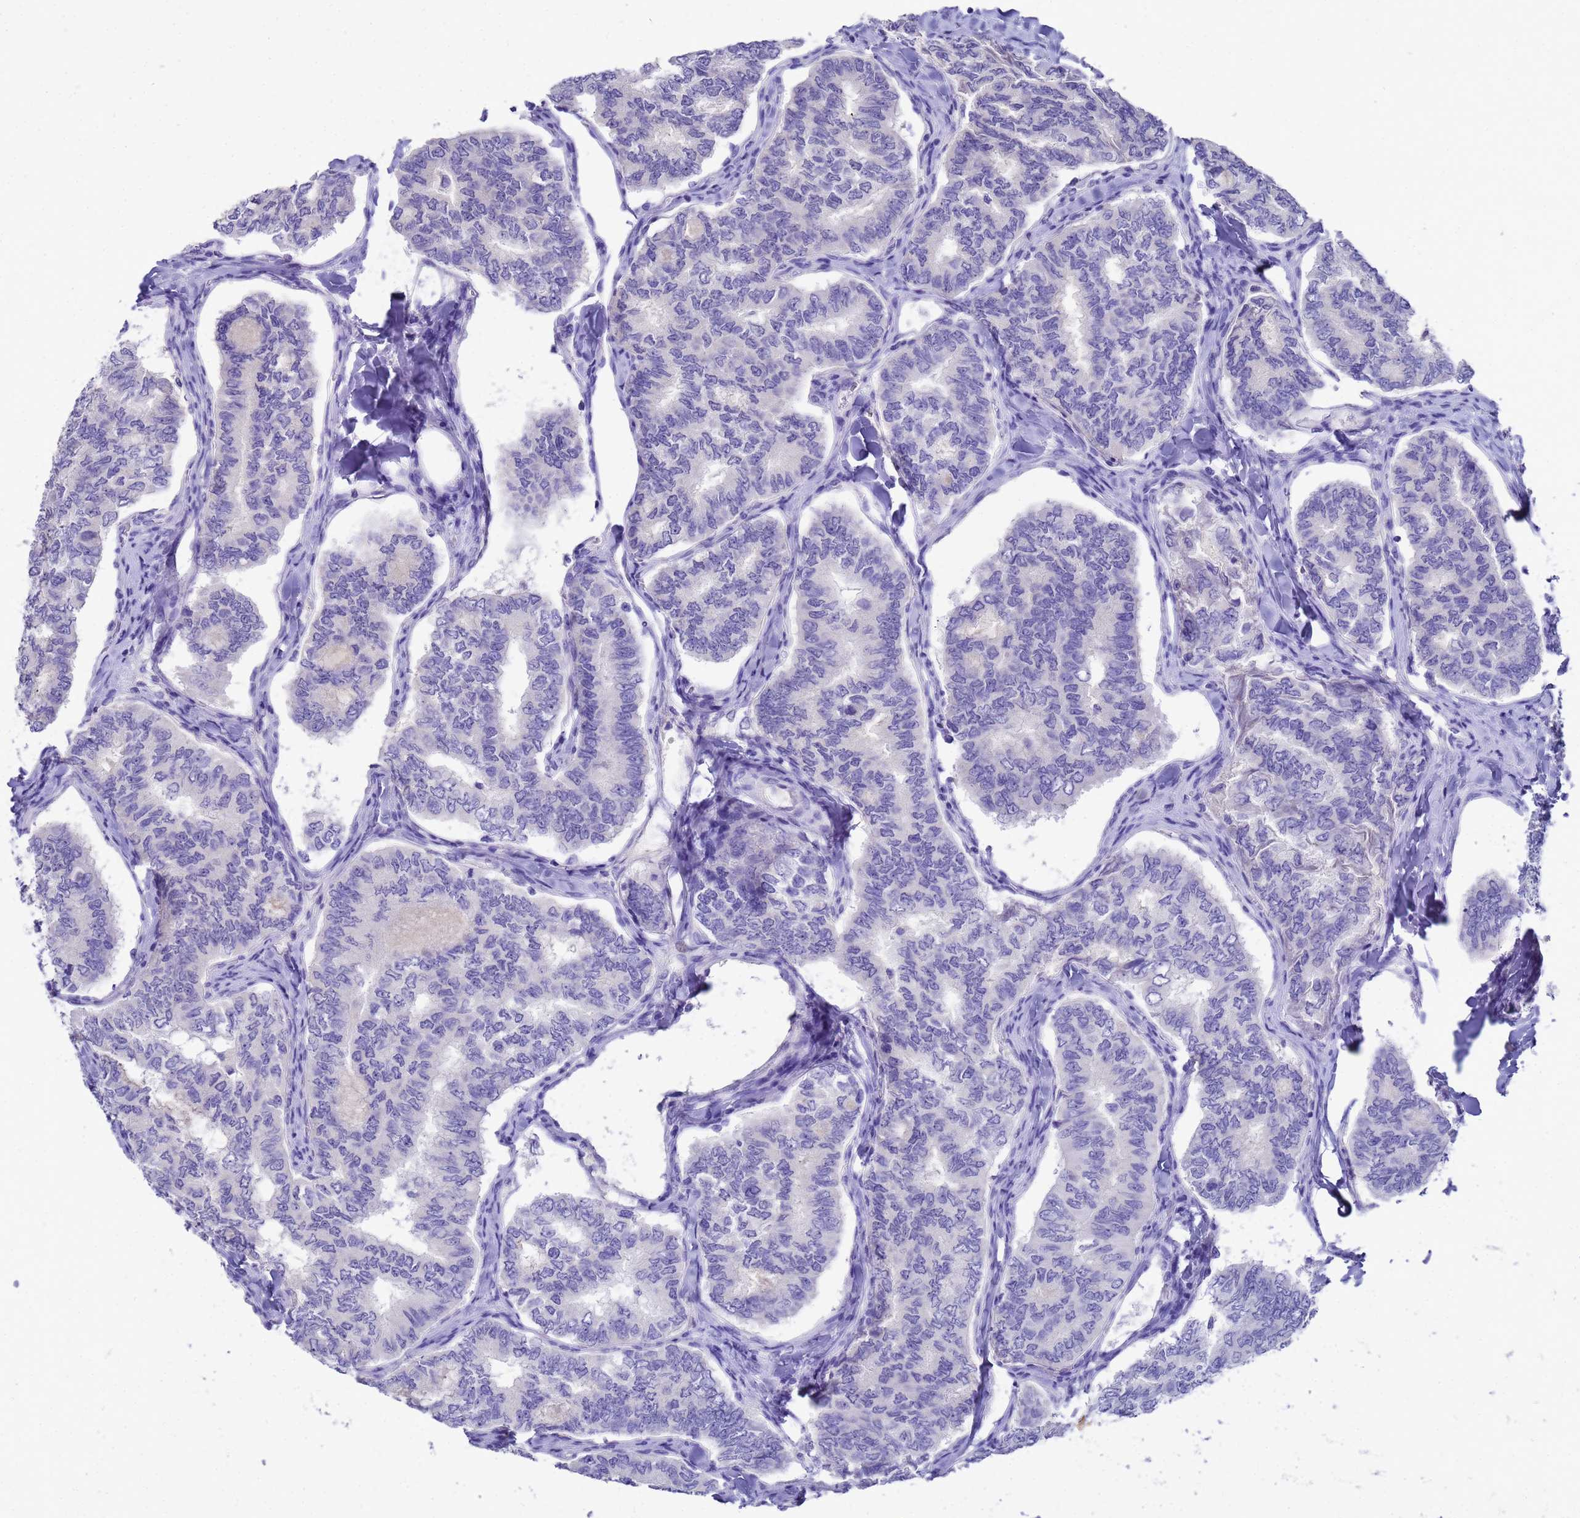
{"staining": {"intensity": "negative", "quantity": "none", "location": "none"}, "tissue": "thyroid cancer", "cell_type": "Tumor cells", "image_type": "cancer", "snomed": [{"axis": "morphology", "description": "Papillary adenocarcinoma, NOS"}, {"axis": "topography", "description": "Thyroid gland"}], "caption": "Tumor cells show no significant protein staining in papillary adenocarcinoma (thyroid).", "gene": "MS4A13", "patient": {"sex": "female", "age": 35}}